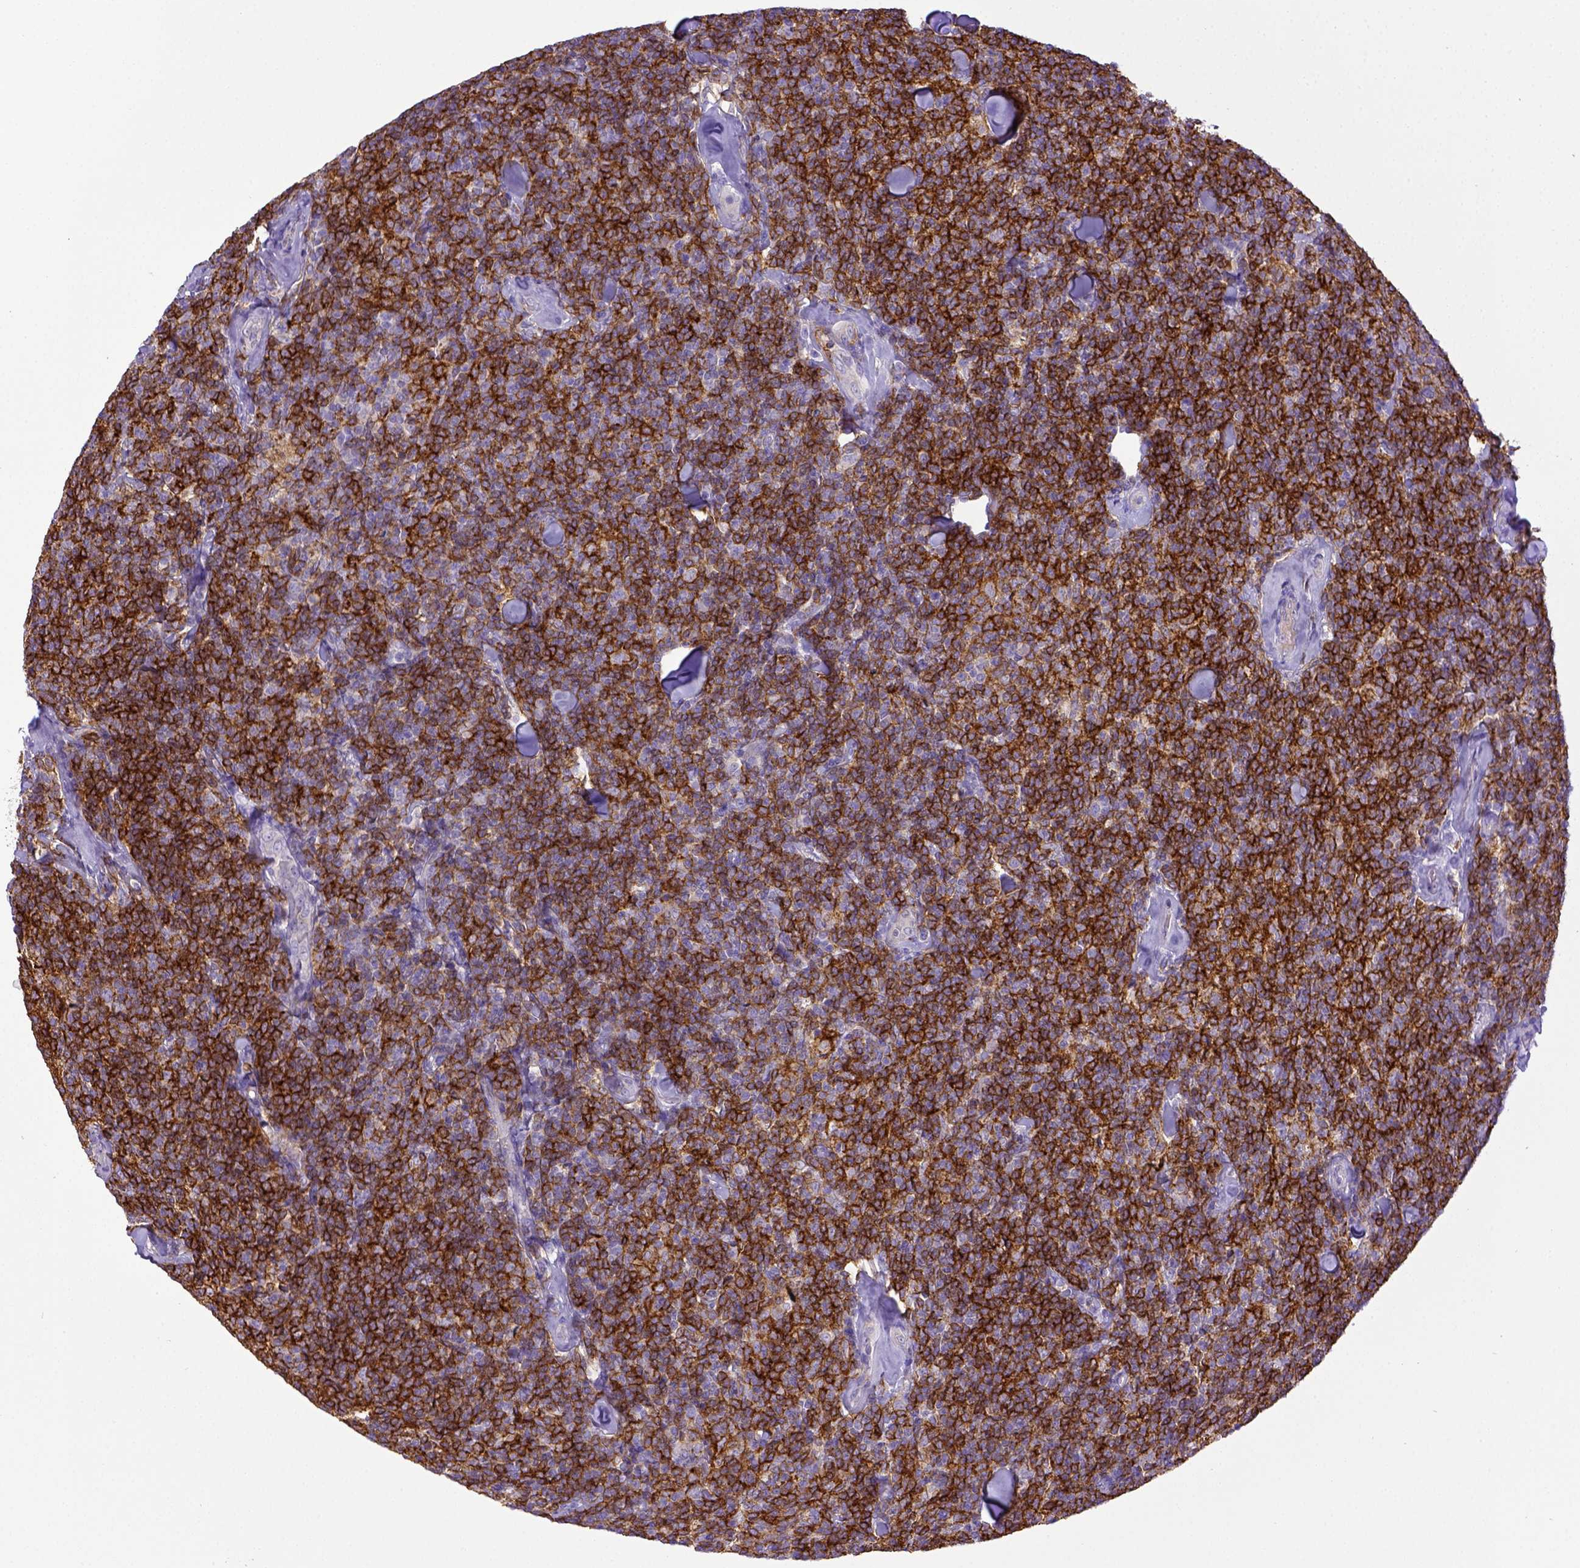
{"staining": {"intensity": "strong", "quantity": ">75%", "location": "cytoplasmic/membranous"}, "tissue": "lymphoma", "cell_type": "Tumor cells", "image_type": "cancer", "snomed": [{"axis": "morphology", "description": "Malignant lymphoma, non-Hodgkin's type, Low grade"}, {"axis": "topography", "description": "Lymph node"}], "caption": "Immunohistochemistry (IHC) micrograph of human malignant lymphoma, non-Hodgkin's type (low-grade) stained for a protein (brown), which exhibits high levels of strong cytoplasmic/membranous expression in approximately >75% of tumor cells.", "gene": "CD40", "patient": {"sex": "female", "age": 56}}